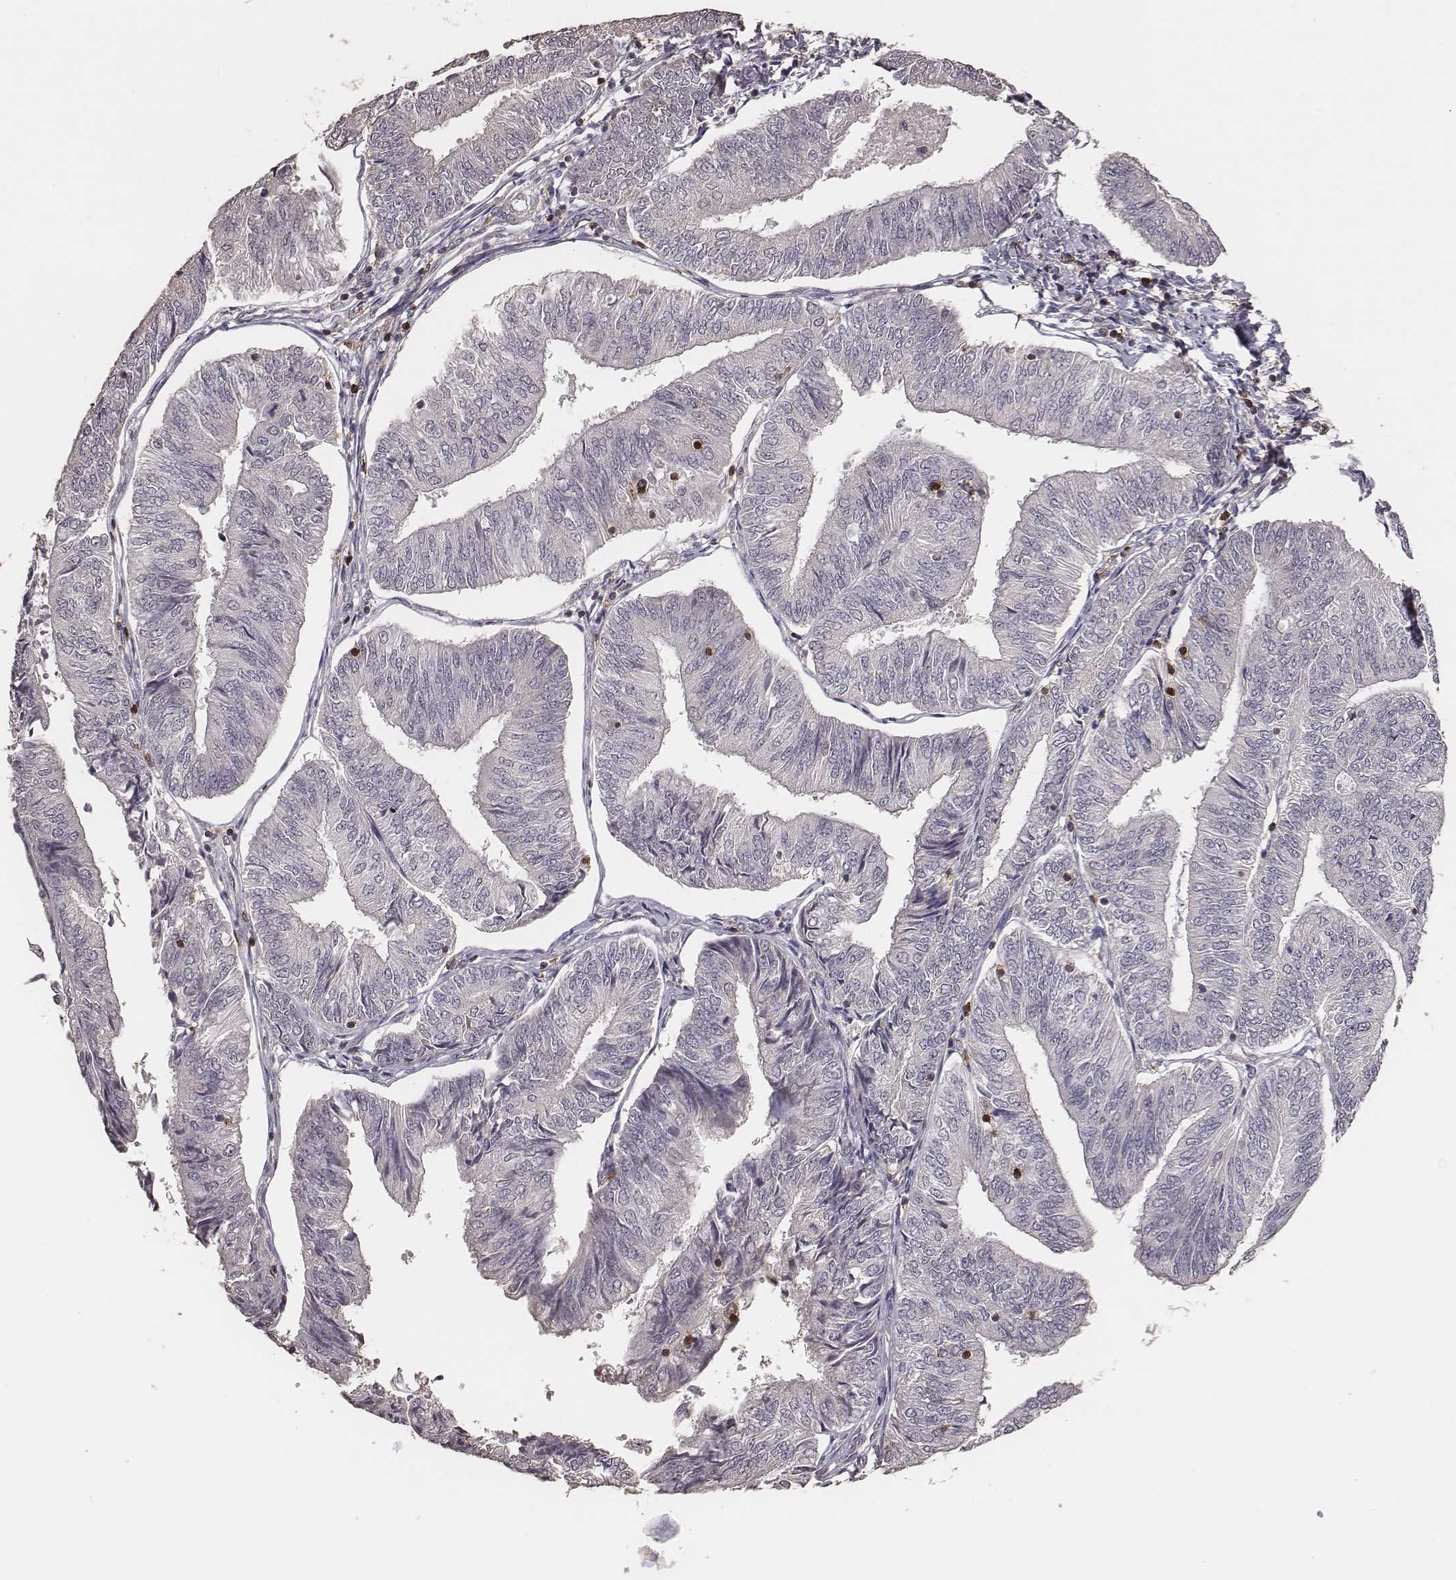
{"staining": {"intensity": "negative", "quantity": "none", "location": "none"}, "tissue": "endometrial cancer", "cell_type": "Tumor cells", "image_type": "cancer", "snomed": [{"axis": "morphology", "description": "Adenocarcinoma, NOS"}, {"axis": "topography", "description": "Endometrium"}], "caption": "High power microscopy image of an immunohistochemistry (IHC) photomicrograph of endometrial cancer (adenocarcinoma), revealing no significant positivity in tumor cells.", "gene": "PILRA", "patient": {"sex": "female", "age": 58}}